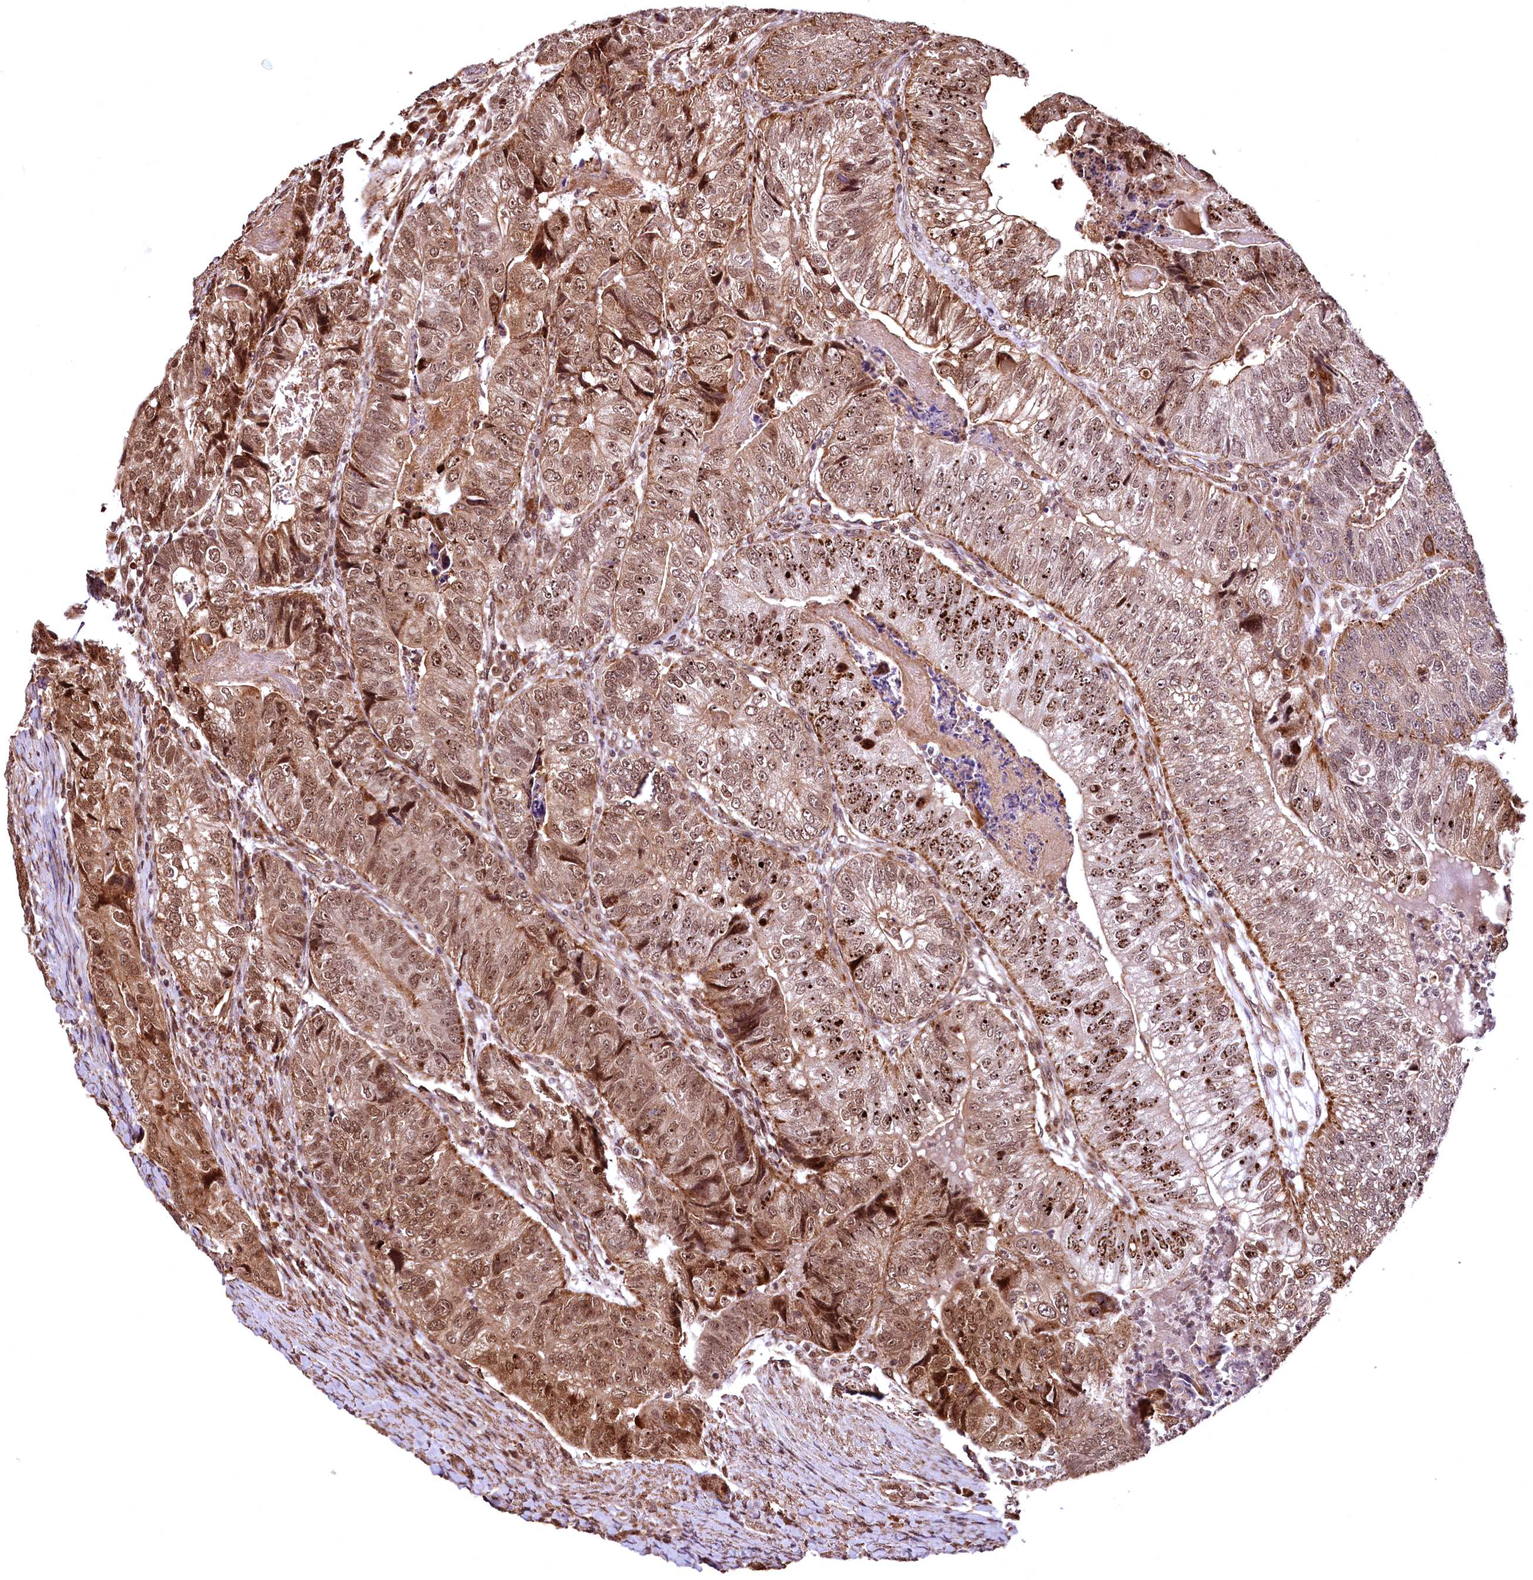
{"staining": {"intensity": "moderate", "quantity": ">75%", "location": "cytoplasmic/membranous,nuclear"}, "tissue": "colorectal cancer", "cell_type": "Tumor cells", "image_type": "cancer", "snomed": [{"axis": "morphology", "description": "Adenocarcinoma, NOS"}, {"axis": "topography", "description": "Colon"}], "caption": "Immunohistochemical staining of colorectal cancer displays medium levels of moderate cytoplasmic/membranous and nuclear staining in approximately >75% of tumor cells. Using DAB (brown) and hematoxylin (blue) stains, captured at high magnification using brightfield microscopy.", "gene": "PDS5B", "patient": {"sex": "female", "age": 67}}